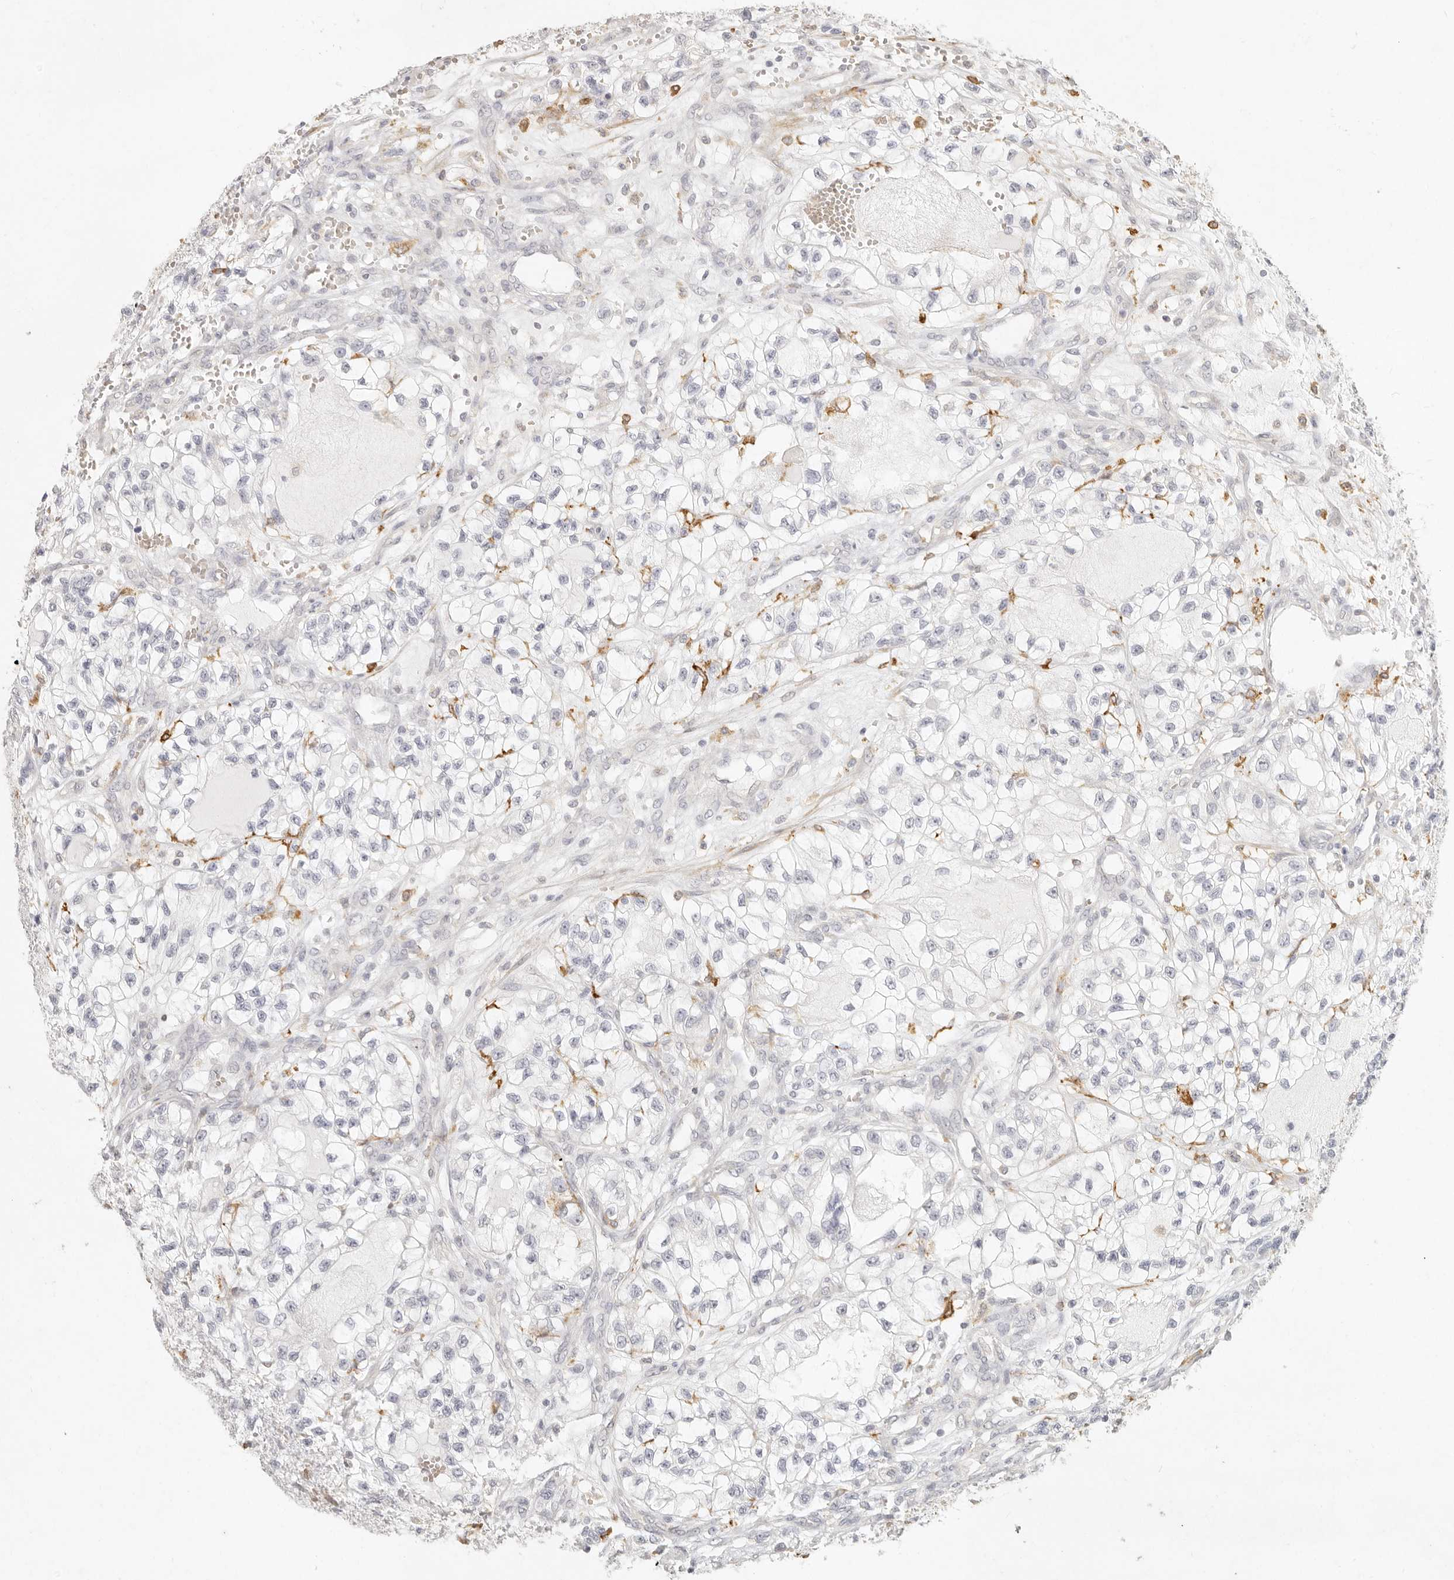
{"staining": {"intensity": "negative", "quantity": "none", "location": "none"}, "tissue": "renal cancer", "cell_type": "Tumor cells", "image_type": "cancer", "snomed": [{"axis": "morphology", "description": "Adenocarcinoma, NOS"}, {"axis": "topography", "description": "Kidney"}], "caption": "The micrograph displays no significant positivity in tumor cells of renal cancer.", "gene": "NIBAN1", "patient": {"sex": "female", "age": 57}}